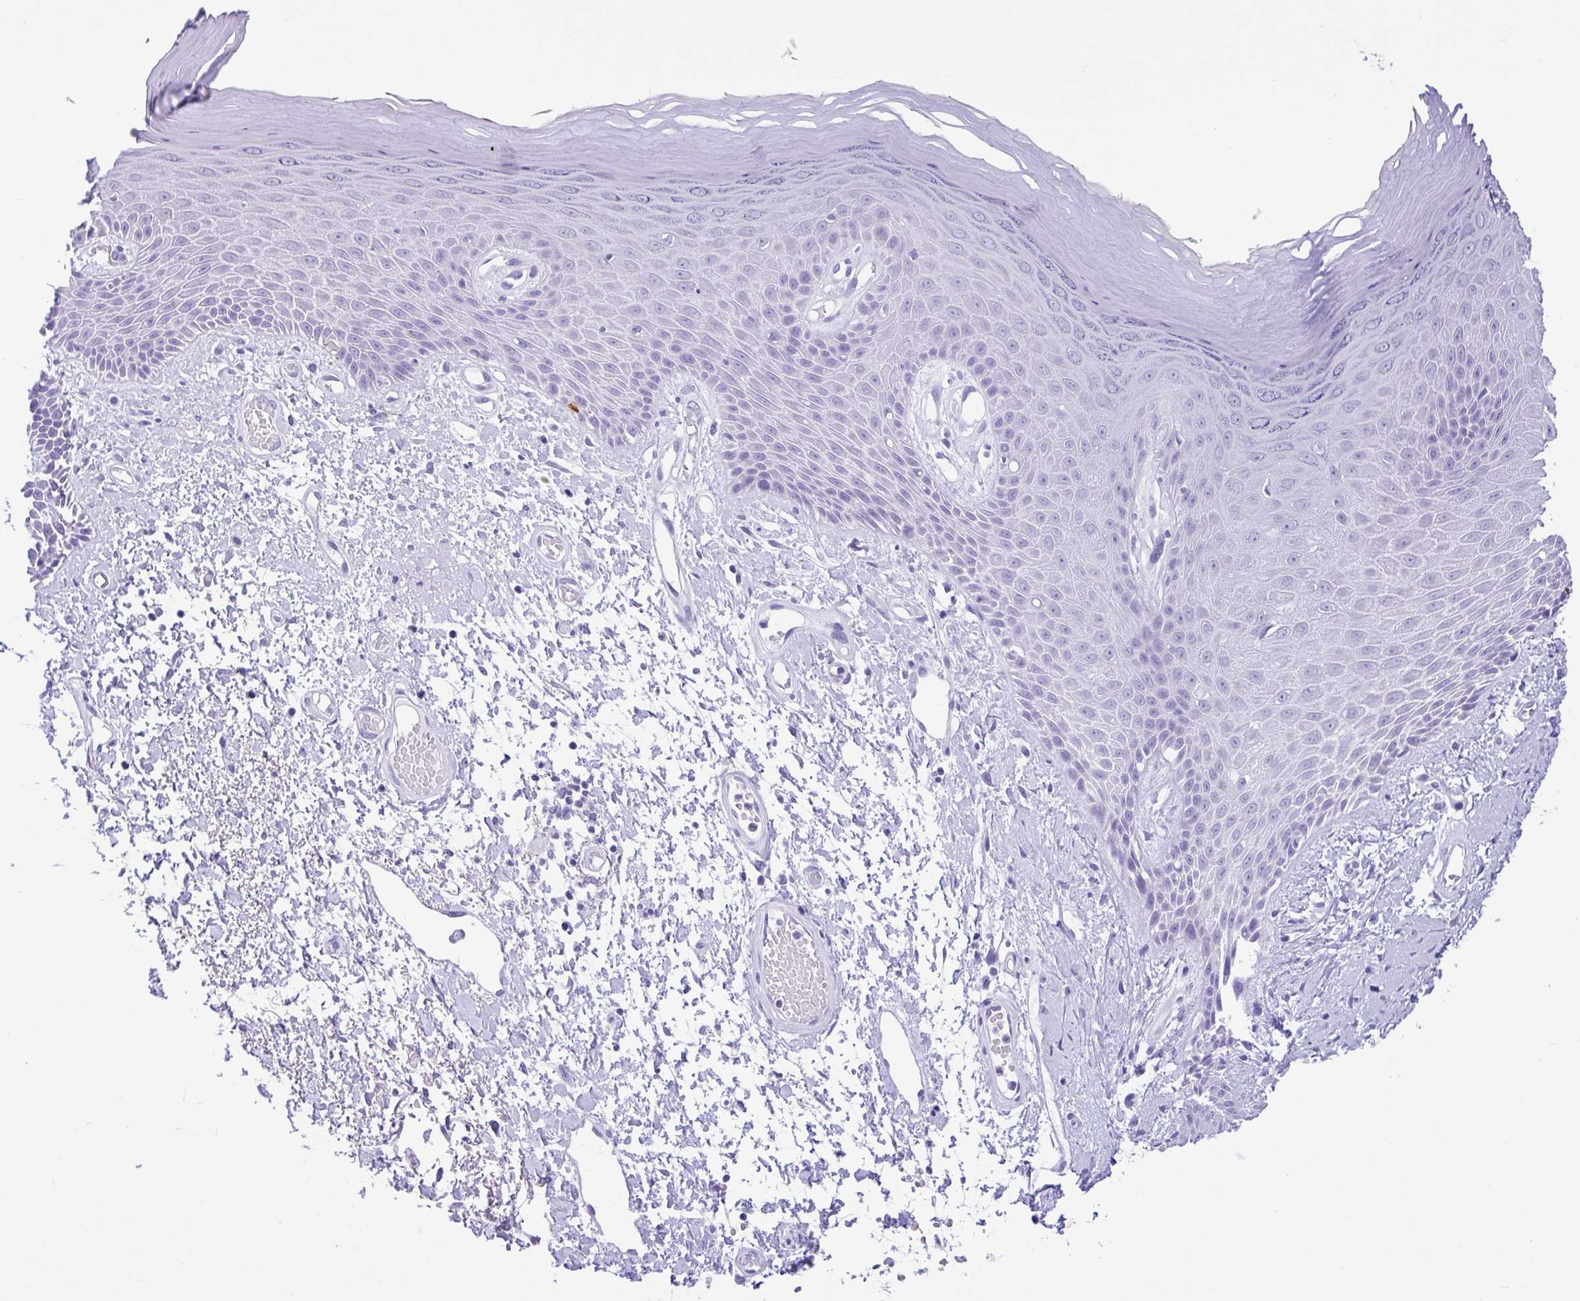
{"staining": {"intensity": "negative", "quantity": "none", "location": "none"}, "tissue": "skin", "cell_type": "Epidermal cells", "image_type": "normal", "snomed": [{"axis": "morphology", "description": "Normal tissue, NOS"}, {"axis": "topography", "description": "Anal"}, {"axis": "topography", "description": "Peripheral nerve tissue"}], "caption": "There is no significant staining in epidermal cells of skin. (Brightfield microscopy of DAB (3,3'-diaminobenzidine) immunohistochemistry at high magnification).", "gene": "ENSG00000274792", "patient": {"sex": "male", "age": 78}}